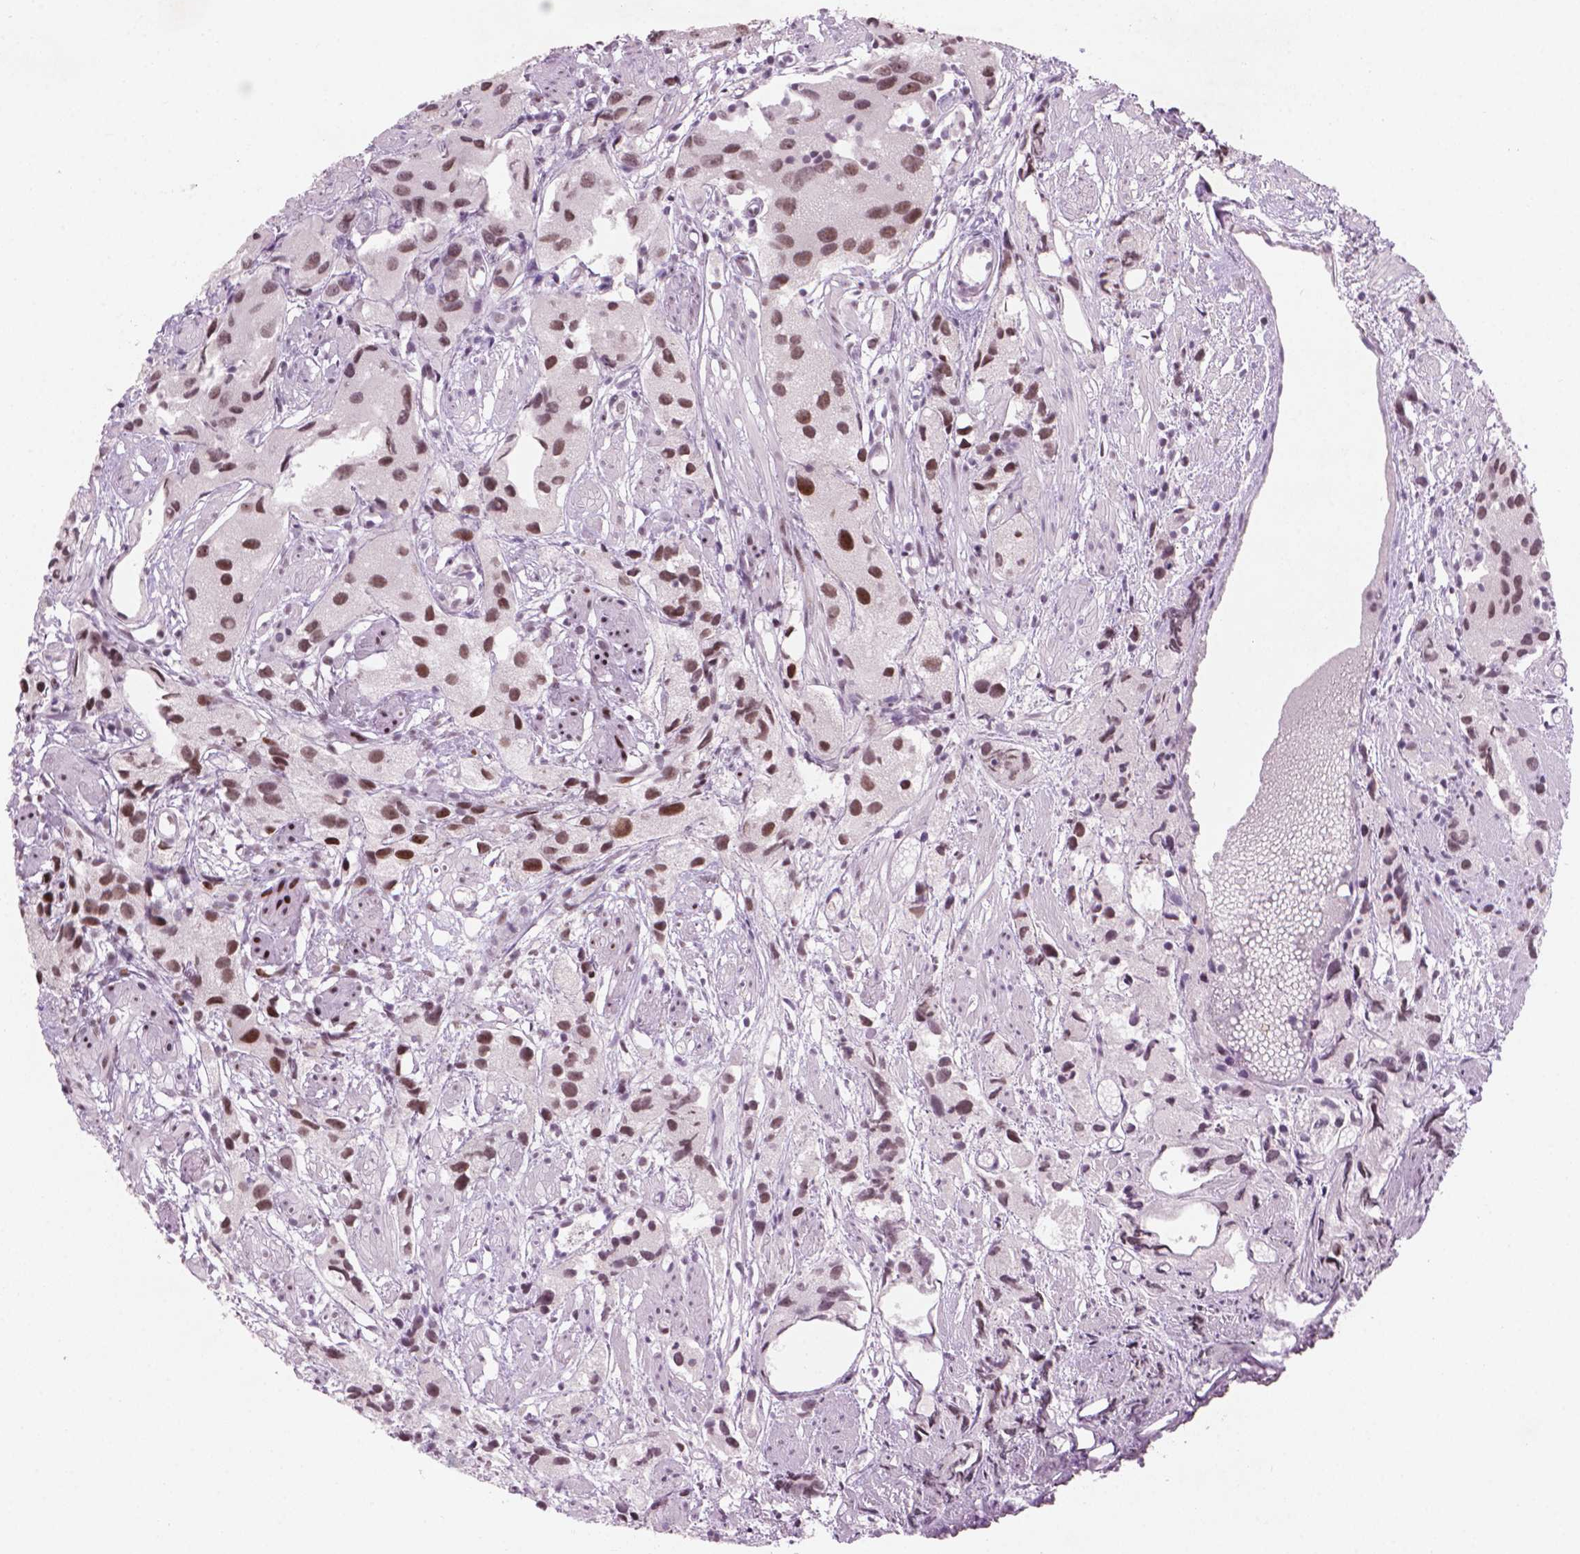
{"staining": {"intensity": "moderate", "quantity": ">75%", "location": "nuclear"}, "tissue": "prostate cancer", "cell_type": "Tumor cells", "image_type": "cancer", "snomed": [{"axis": "morphology", "description": "Adenocarcinoma, High grade"}, {"axis": "topography", "description": "Prostate"}], "caption": "Tumor cells exhibit medium levels of moderate nuclear expression in about >75% of cells in high-grade adenocarcinoma (prostate). The staining was performed using DAB to visualize the protein expression in brown, while the nuclei were stained in blue with hematoxylin (Magnification: 20x).", "gene": "HES7", "patient": {"sex": "male", "age": 68}}